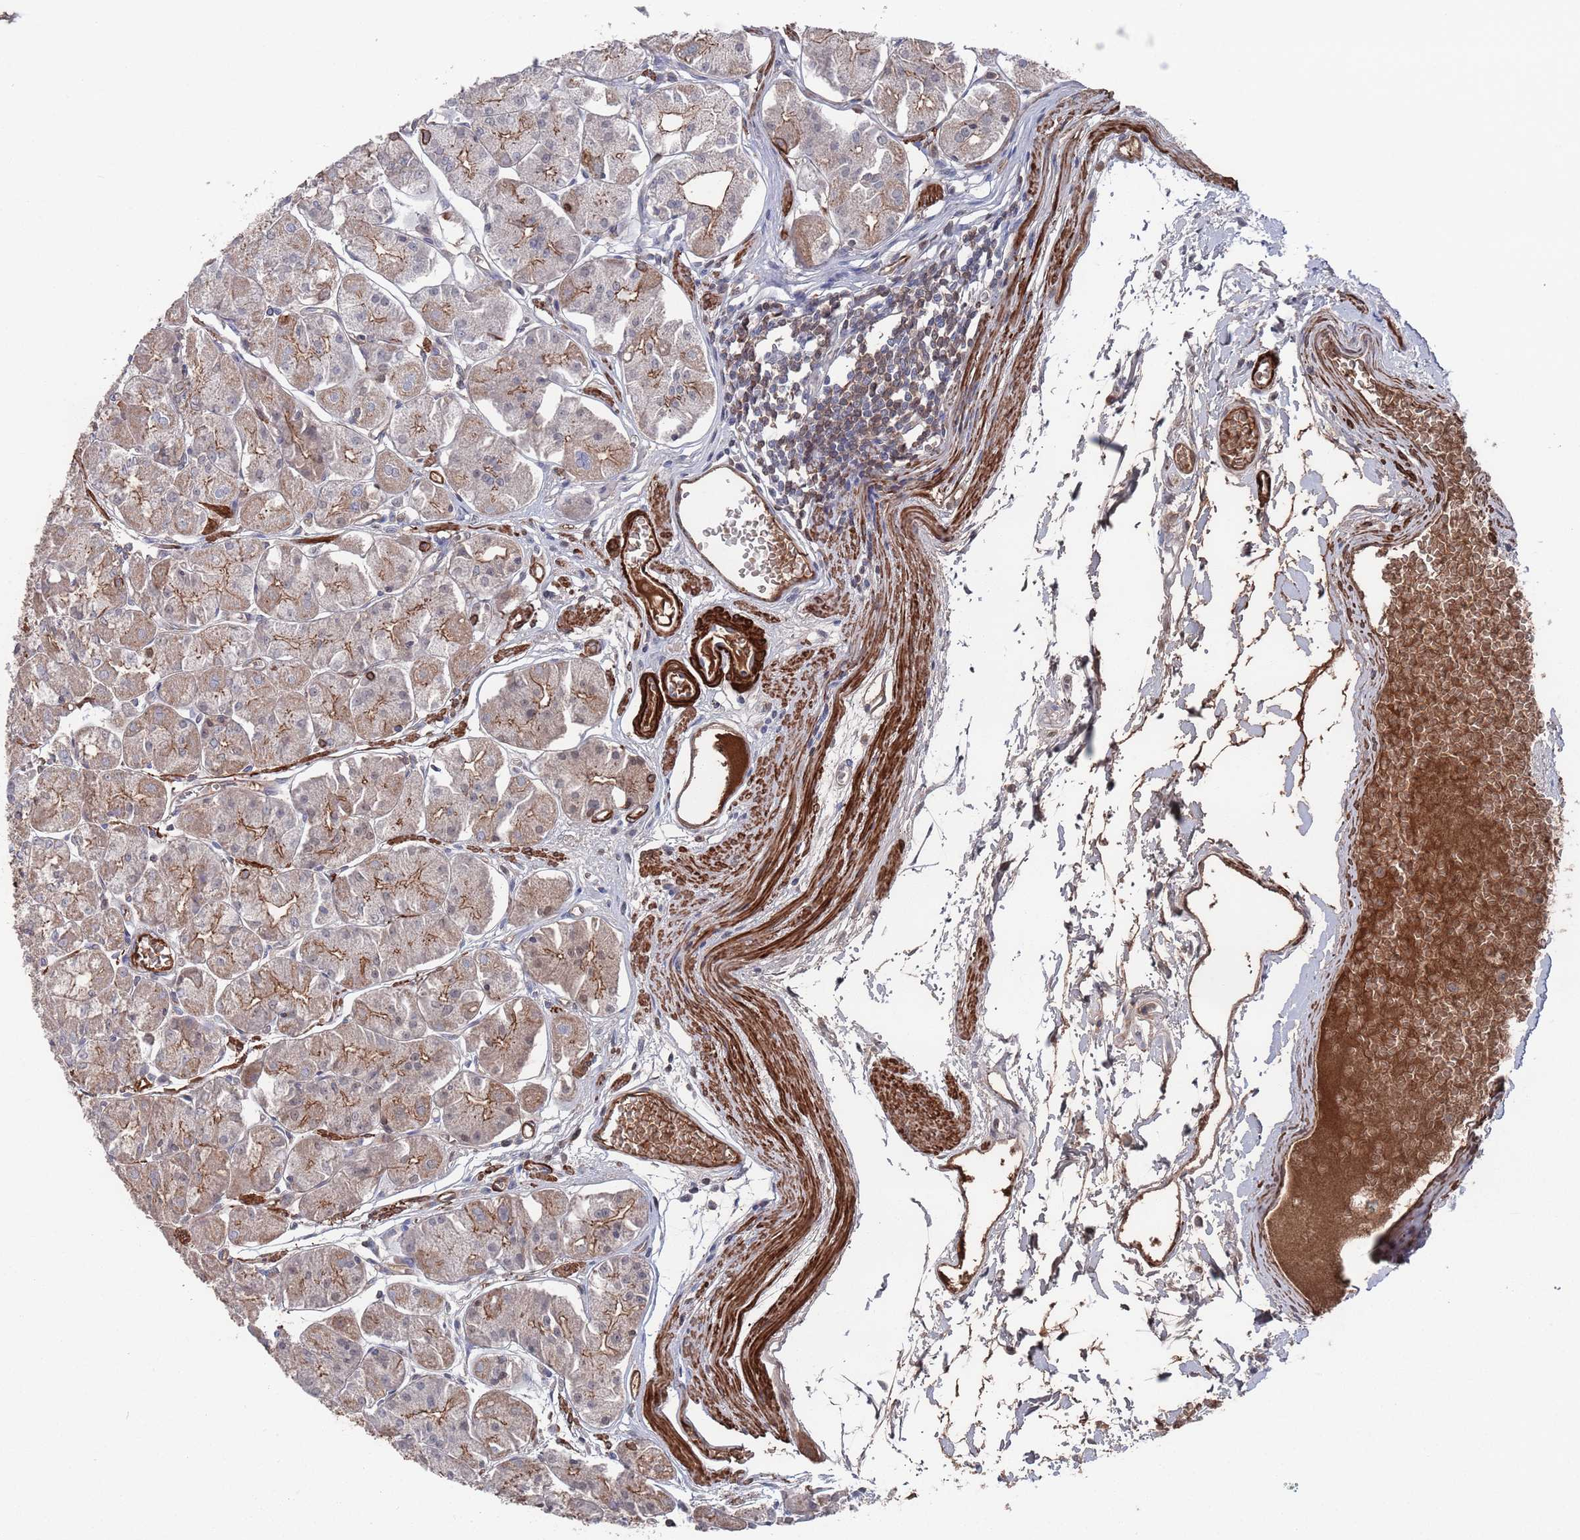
{"staining": {"intensity": "moderate", "quantity": "25%-75%", "location": "cytoplasmic/membranous"}, "tissue": "stomach", "cell_type": "Glandular cells", "image_type": "normal", "snomed": [{"axis": "morphology", "description": "Normal tissue, NOS"}, {"axis": "topography", "description": "Stomach"}], "caption": "This is a photomicrograph of immunohistochemistry (IHC) staining of benign stomach, which shows moderate expression in the cytoplasmic/membranous of glandular cells.", "gene": "PLEKHA4", "patient": {"sex": "male", "age": 55}}